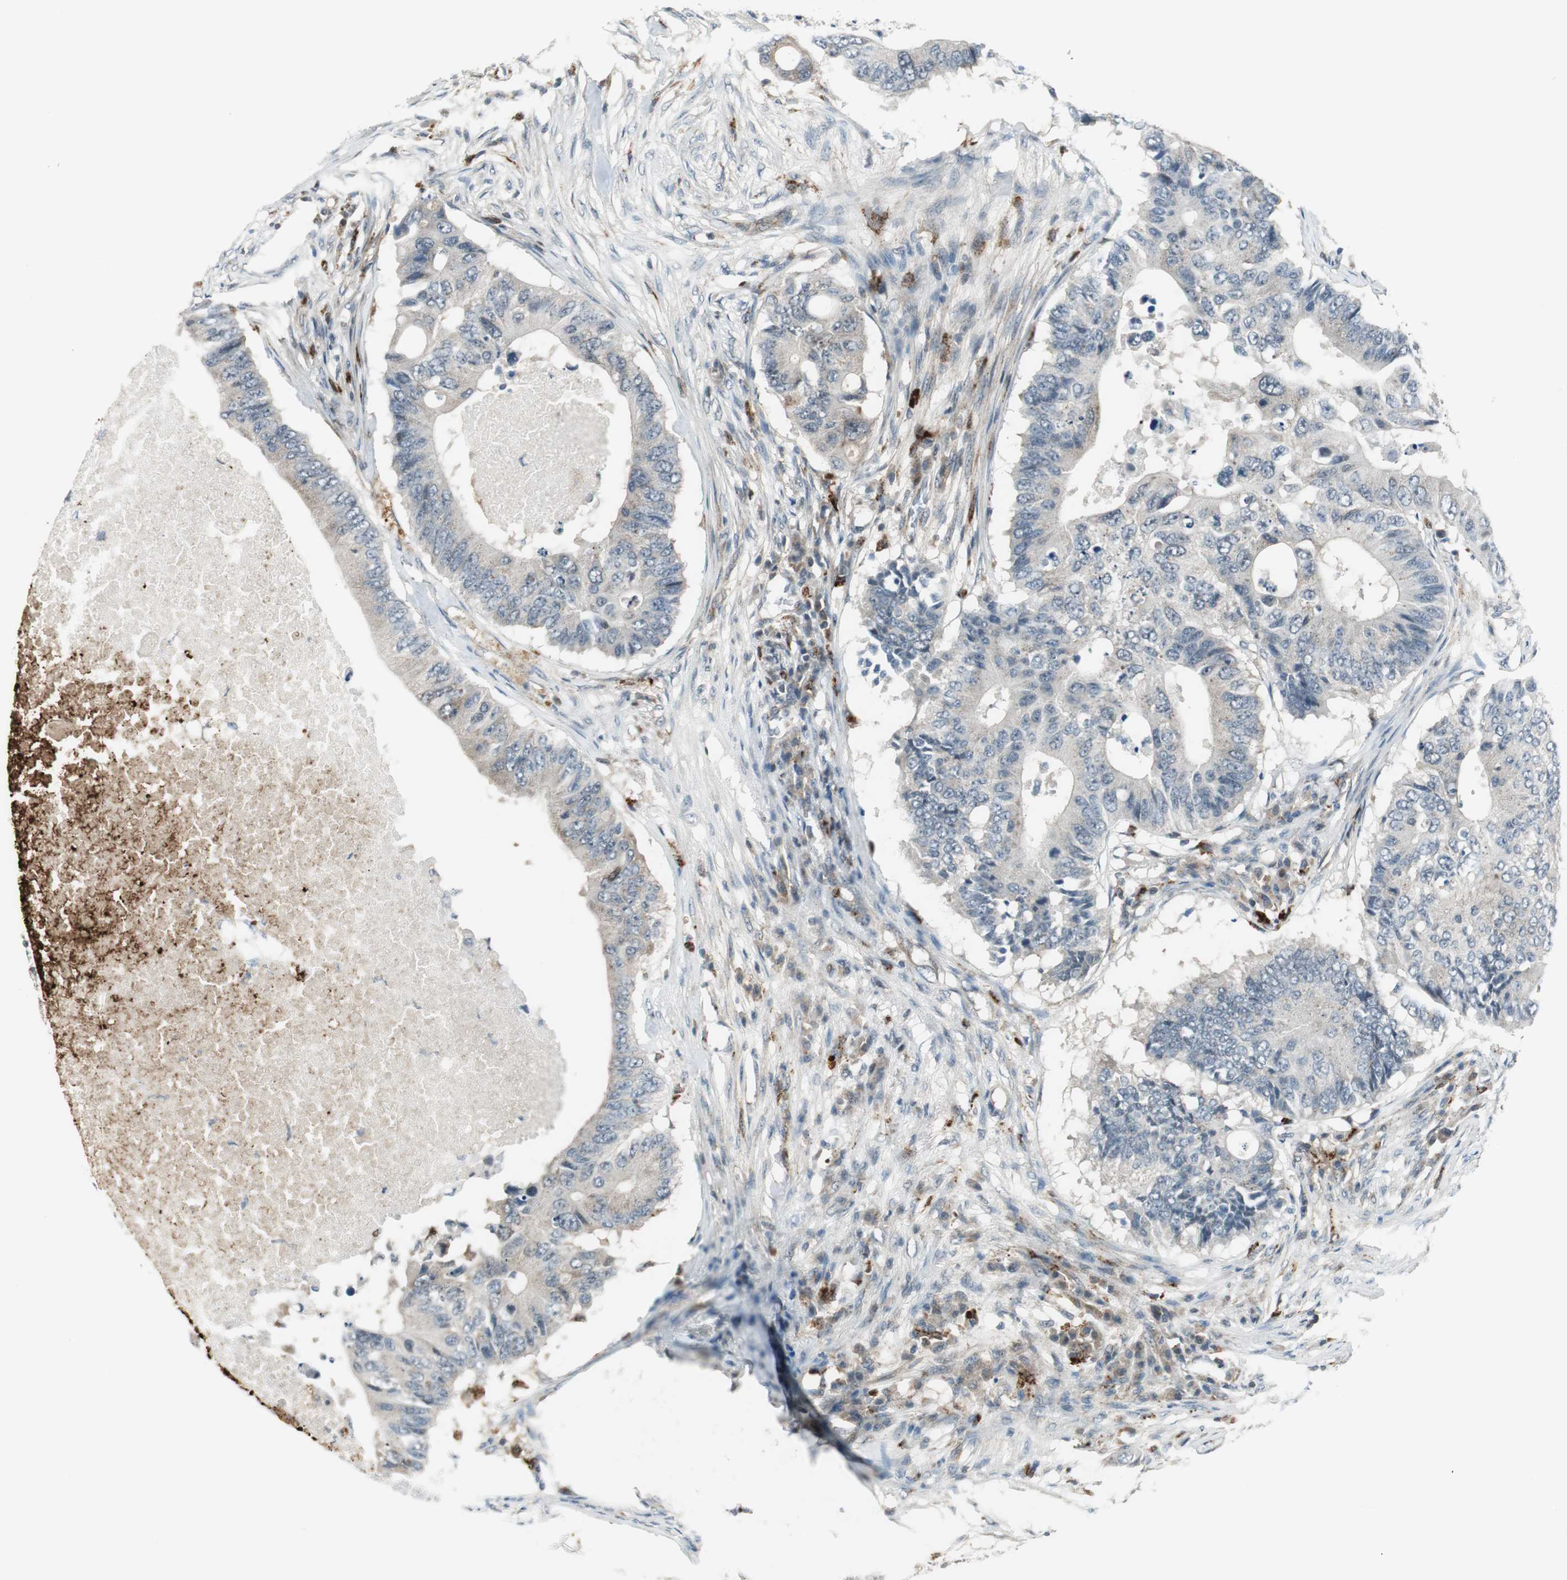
{"staining": {"intensity": "weak", "quantity": "<25%", "location": "cytoplasmic/membranous"}, "tissue": "colorectal cancer", "cell_type": "Tumor cells", "image_type": "cancer", "snomed": [{"axis": "morphology", "description": "Adenocarcinoma, NOS"}, {"axis": "topography", "description": "Colon"}], "caption": "This is an immunohistochemistry histopathology image of colorectal cancer (adenocarcinoma). There is no positivity in tumor cells.", "gene": "NCK1", "patient": {"sex": "male", "age": 71}}